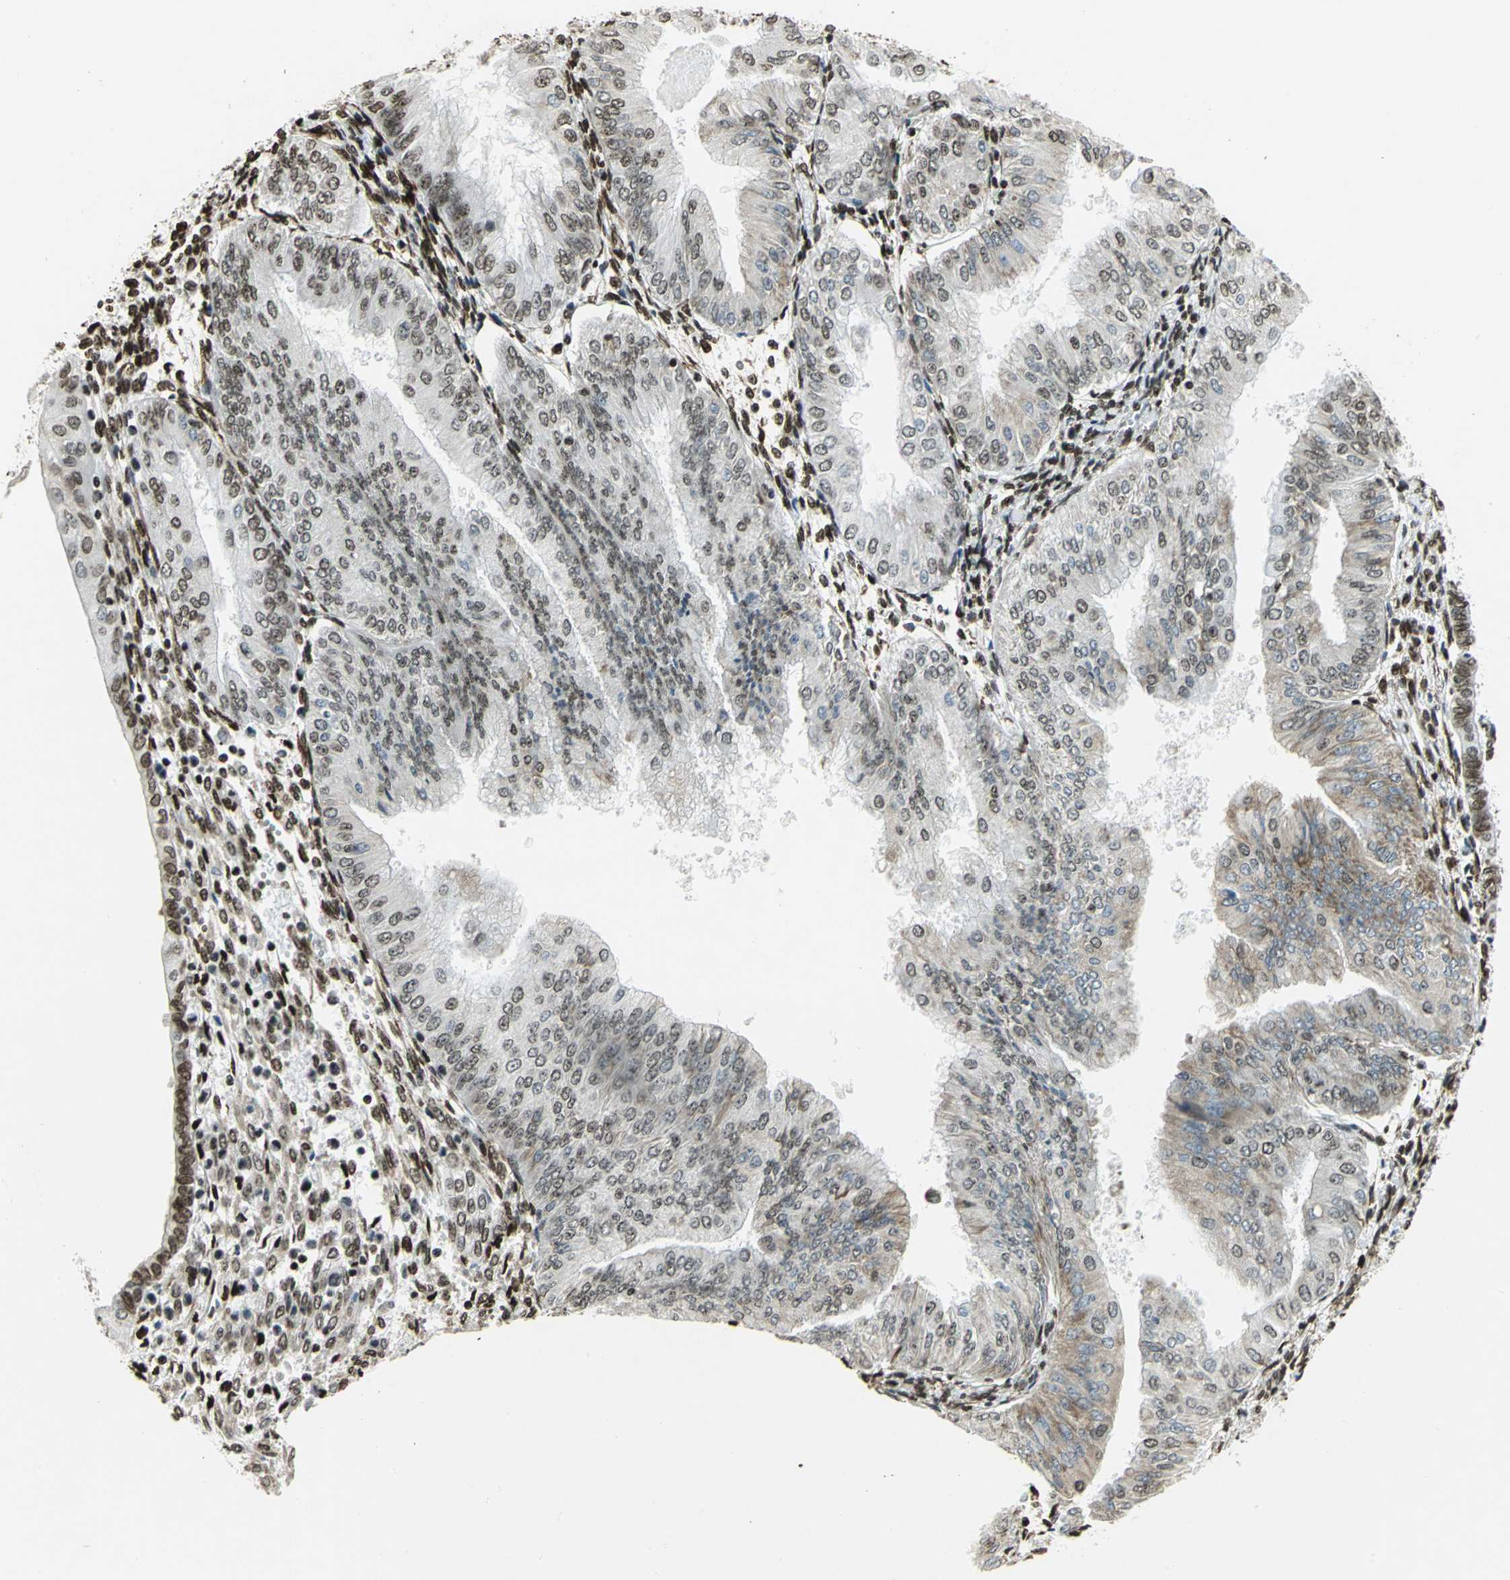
{"staining": {"intensity": "moderate", "quantity": ">75%", "location": "nuclear"}, "tissue": "endometrial cancer", "cell_type": "Tumor cells", "image_type": "cancer", "snomed": [{"axis": "morphology", "description": "Adenocarcinoma, NOS"}, {"axis": "topography", "description": "Endometrium"}], "caption": "Immunohistochemistry (IHC) (DAB (3,3'-diaminobenzidine)) staining of endometrial adenocarcinoma demonstrates moderate nuclear protein expression in about >75% of tumor cells.", "gene": "HMGB1", "patient": {"sex": "female", "age": 53}}